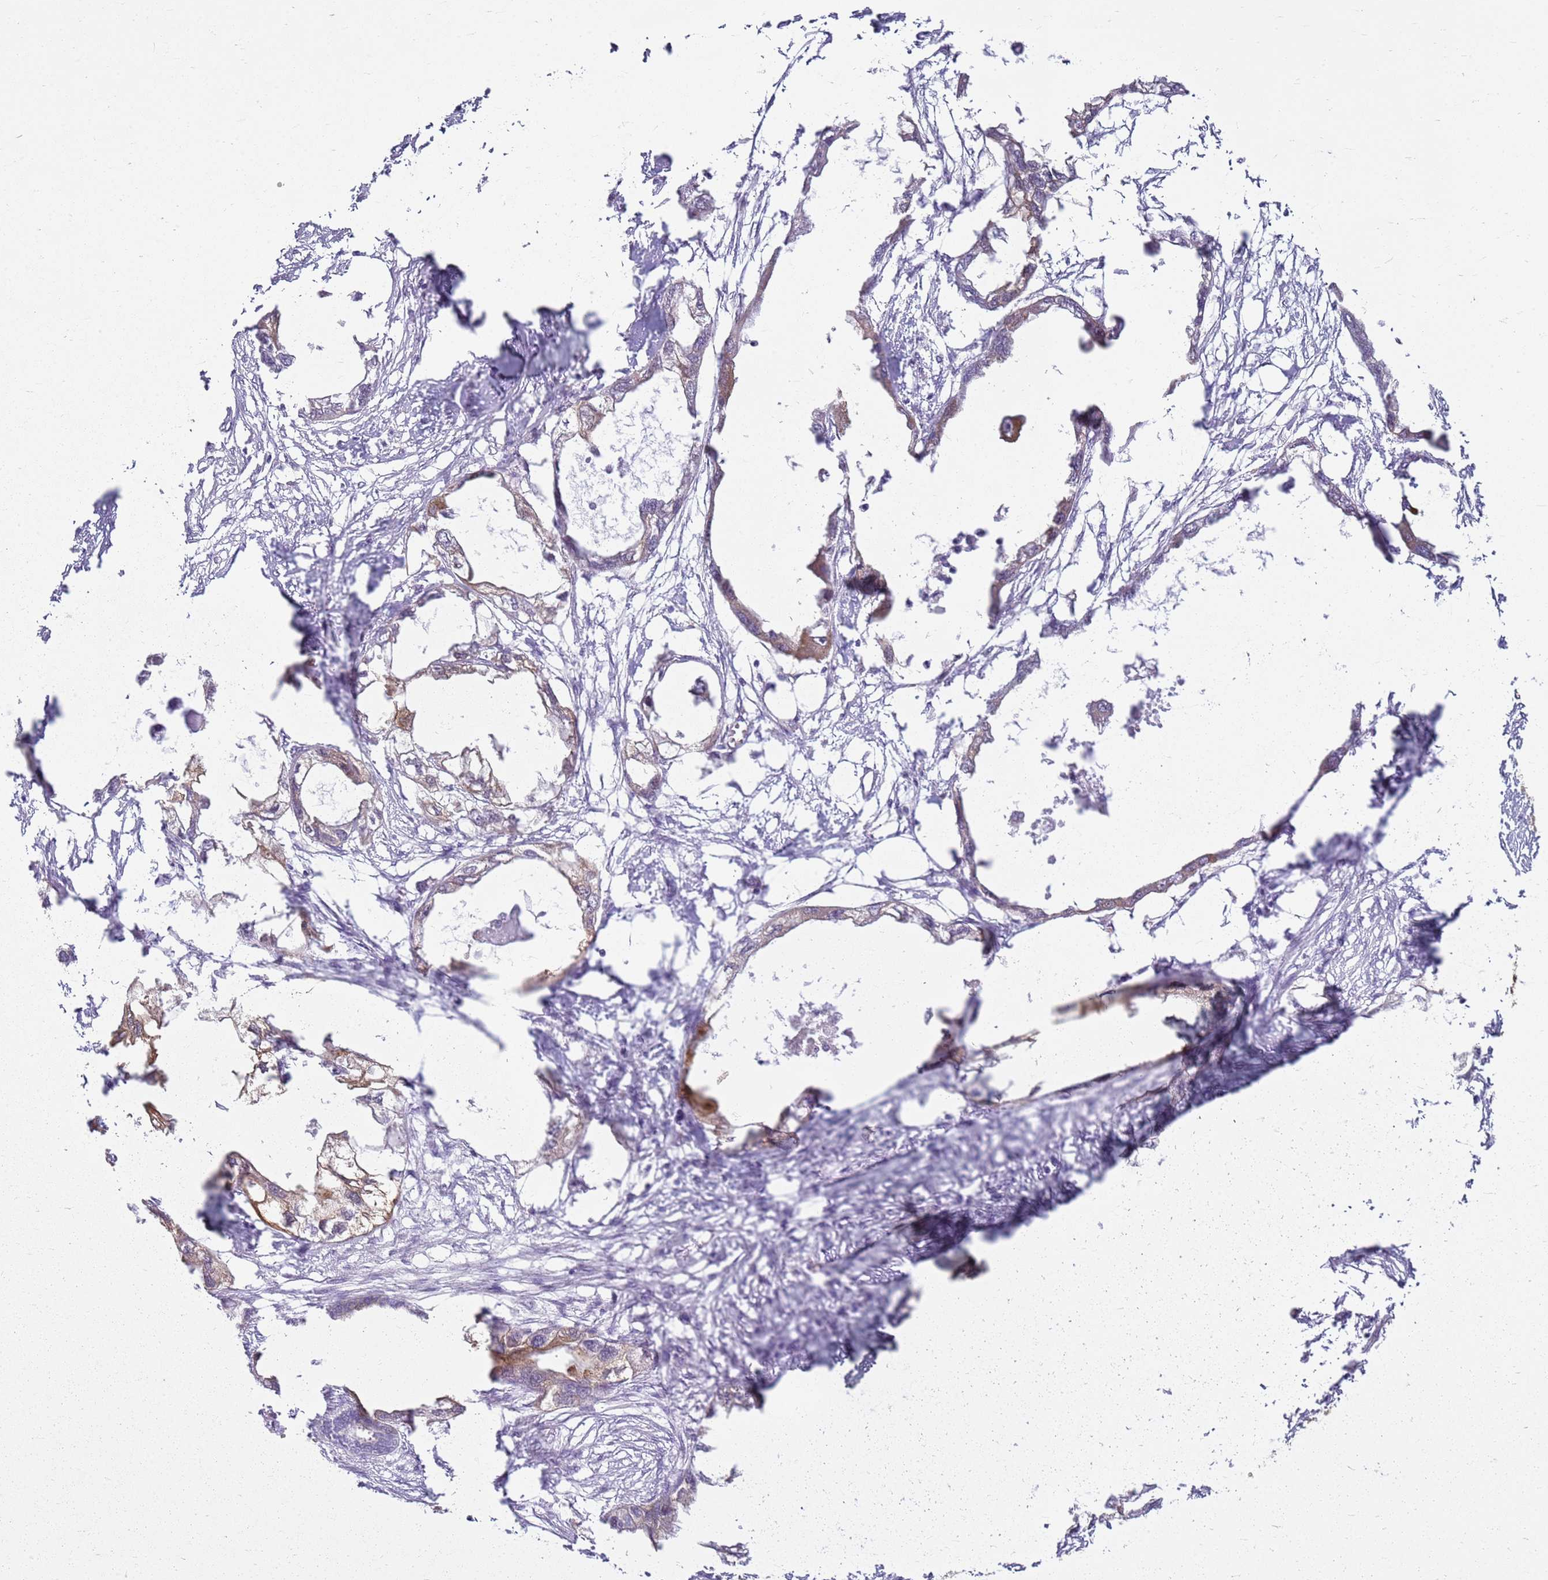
{"staining": {"intensity": "weak", "quantity": "25%-75%", "location": "cytoplasmic/membranous"}, "tissue": "endometrial cancer", "cell_type": "Tumor cells", "image_type": "cancer", "snomed": [{"axis": "morphology", "description": "Adenocarcinoma, NOS"}, {"axis": "morphology", "description": "Adenocarcinoma, metastatic, NOS"}, {"axis": "topography", "description": "Adipose tissue"}, {"axis": "topography", "description": "Endometrium"}], "caption": "Tumor cells display low levels of weak cytoplasmic/membranous expression in about 25%-75% of cells in endometrial adenocarcinoma.", "gene": "HSPB1", "patient": {"sex": "female", "age": 67}}